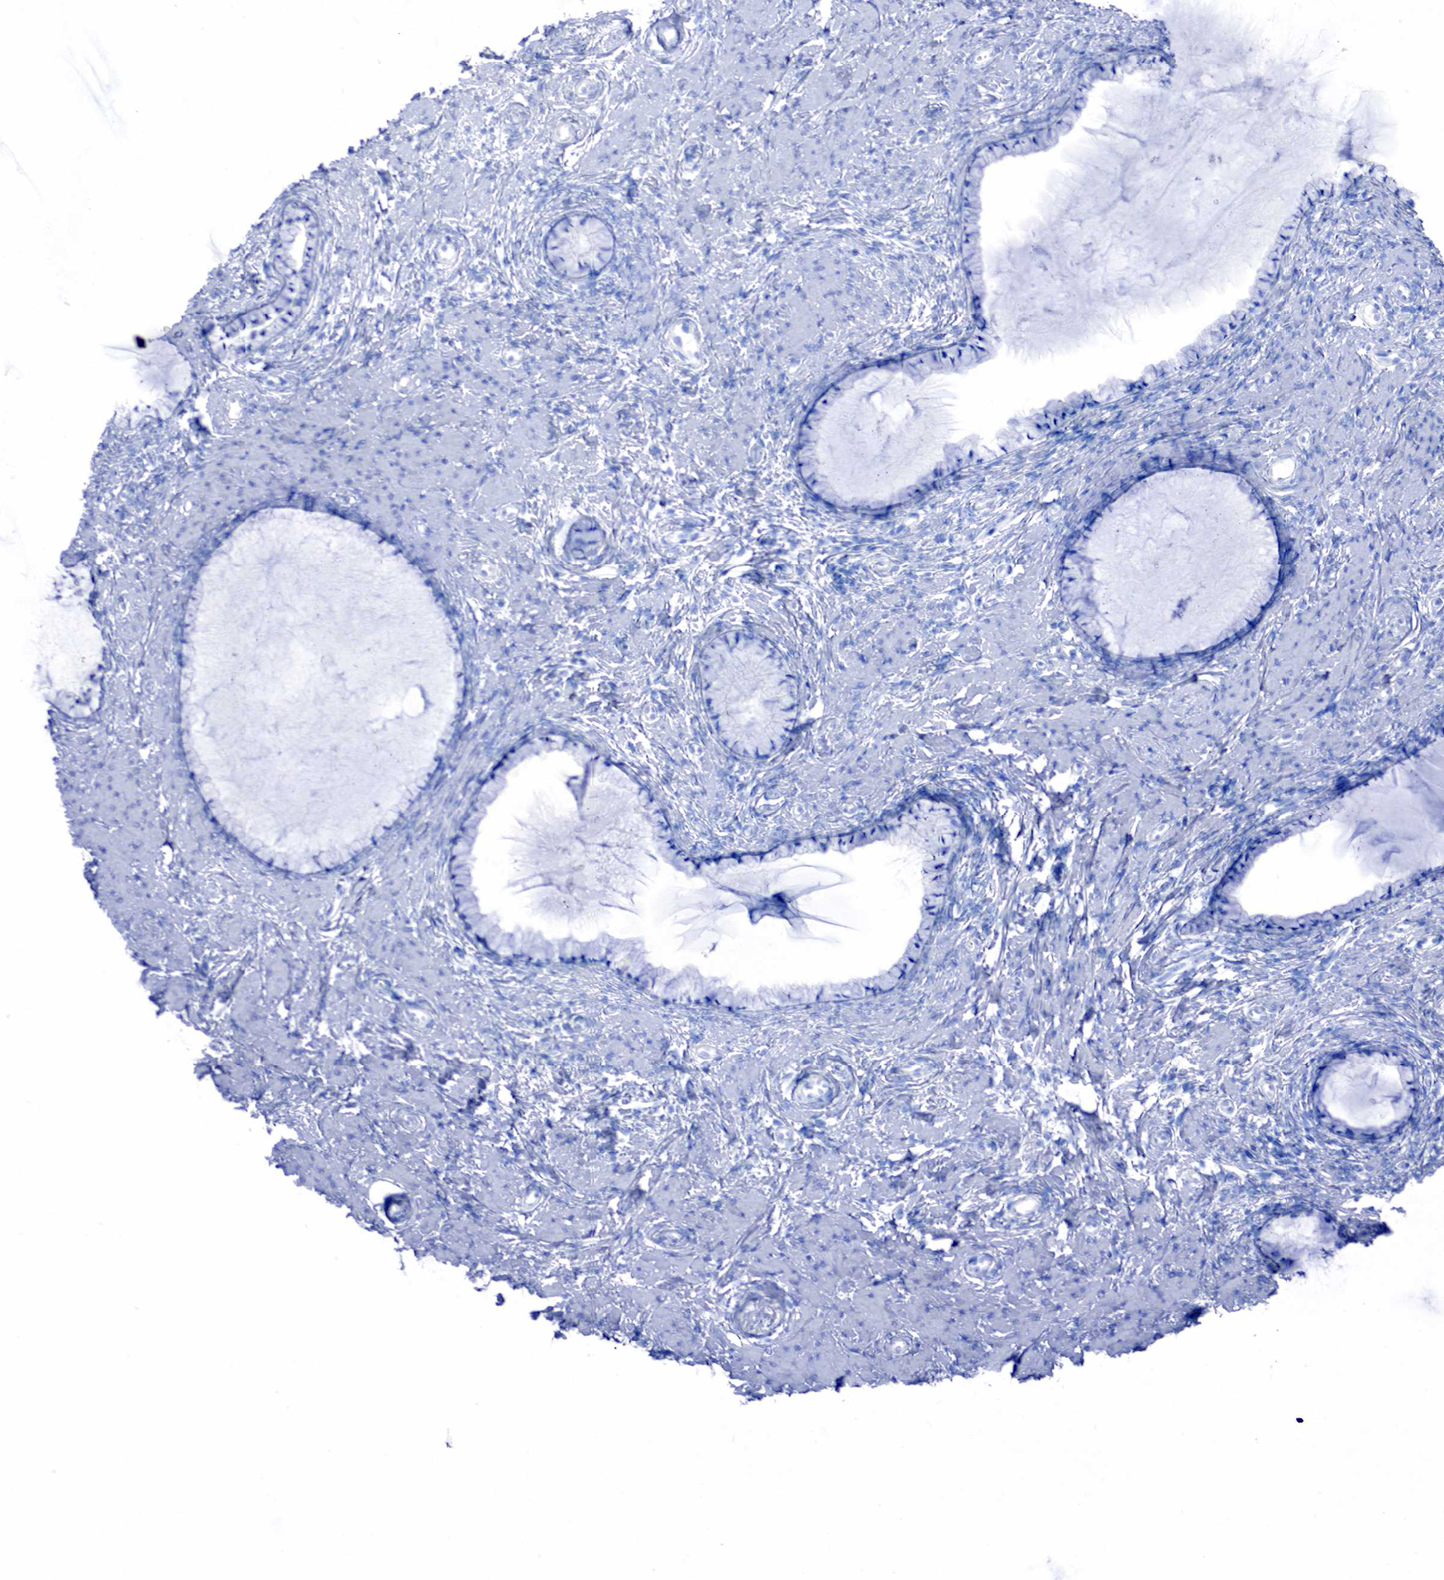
{"staining": {"intensity": "negative", "quantity": "none", "location": "none"}, "tissue": "cervix", "cell_type": "Glandular cells", "image_type": "normal", "snomed": [{"axis": "morphology", "description": "Normal tissue, NOS"}, {"axis": "topography", "description": "Cervix"}], "caption": "A high-resolution micrograph shows IHC staining of unremarkable cervix, which displays no significant expression in glandular cells. (Stains: DAB immunohistochemistry with hematoxylin counter stain, Microscopy: brightfield microscopy at high magnification).", "gene": "PTH", "patient": {"sex": "female", "age": 70}}